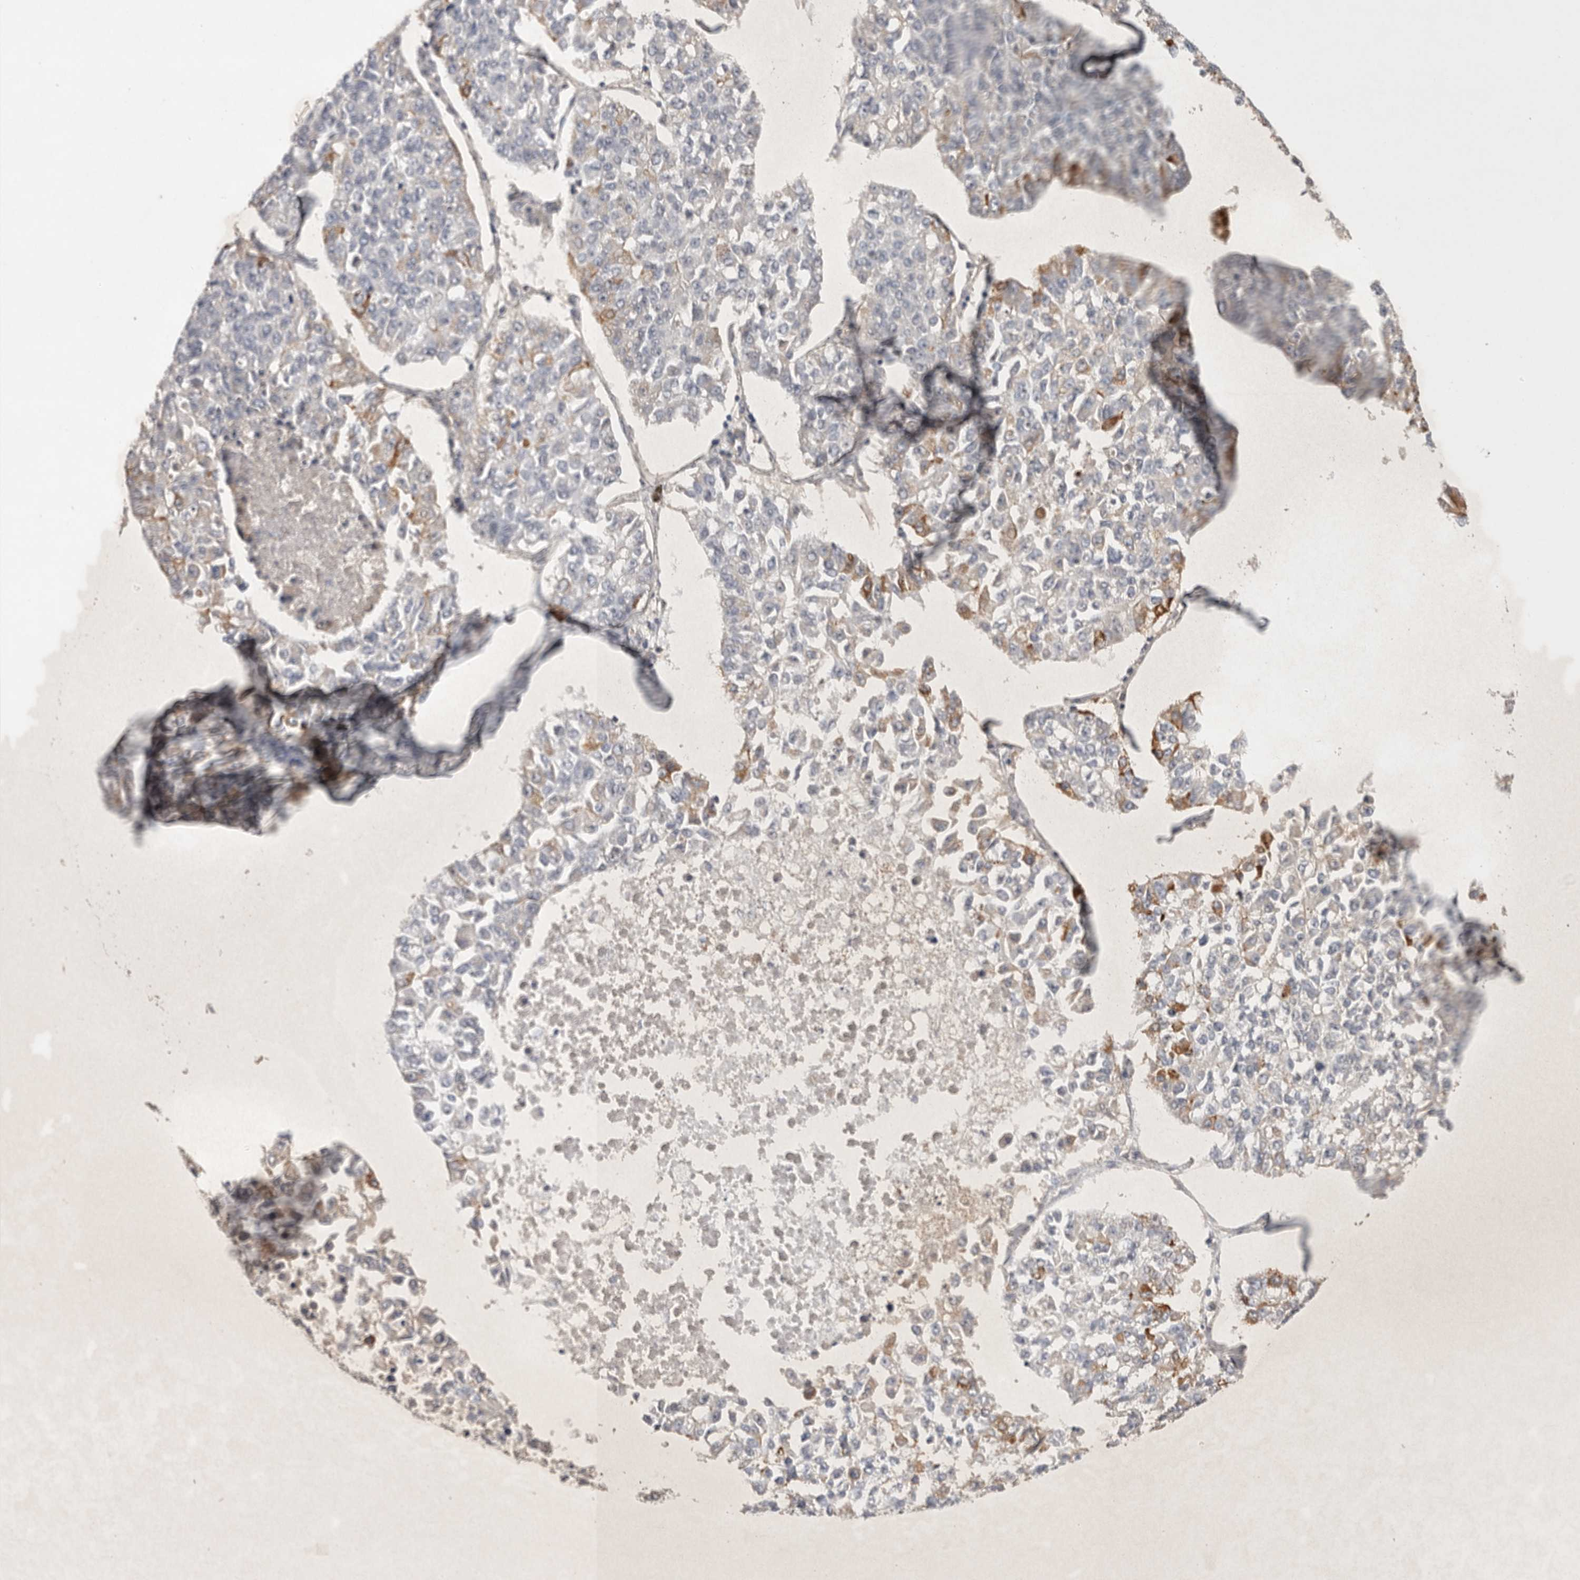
{"staining": {"intensity": "moderate", "quantity": "<25%", "location": "cytoplasmic/membranous"}, "tissue": "lung cancer", "cell_type": "Tumor cells", "image_type": "cancer", "snomed": [{"axis": "morphology", "description": "Adenocarcinoma, NOS"}, {"axis": "topography", "description": "Lung"}], "caption": "Lung adenocarcinoma was stained to show a protein in brown. There is low levels of moderate cytoplasmic/membranous positivity in approximately <25% of tumor cells. Nuclei are stained in blue.", "gene": "NRCAM", "patient": {"sex": "male", "age": 49}}